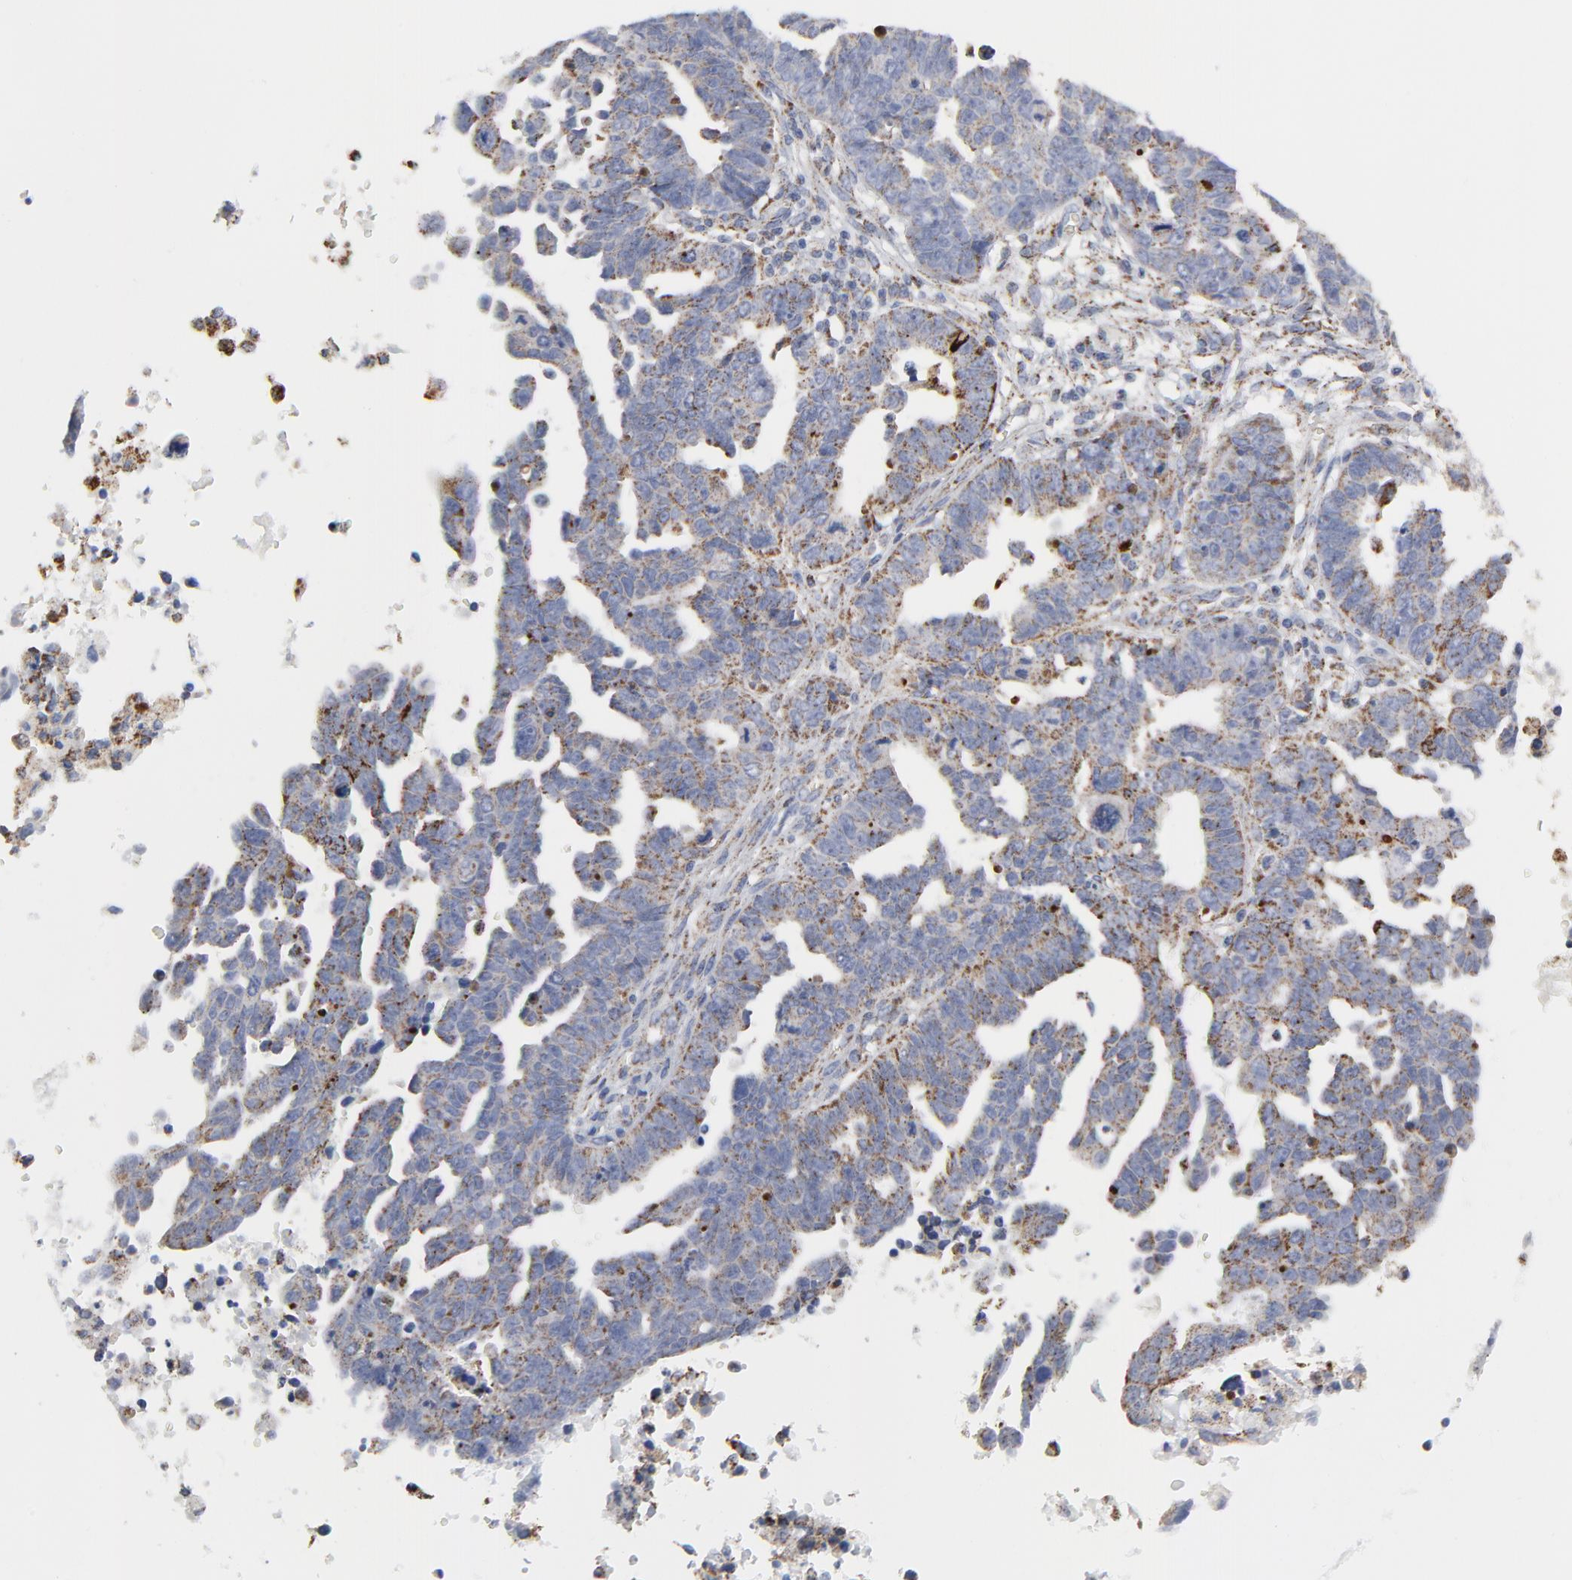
{"staining": {"intensity": "weak", "quantity": ">75%", "location": "cytoplasmic/membranous"}, "tissue": "ovarian cancer", "cell_type": "Tumor cells", "image_type": "cancer", "snomed": [{"axis": "morphology", "description": "Carcinoma, endometroid"}, {"axis": "morphology", "description": "Cystadenocarcinoma, serous, NOS"}, {"axis": "topography", "description": "Ovary"}], "caption": "DAB (3,3'-diaminobenzidine) immunohistochemical staining of ovarian cancer (endometroid carcinoma) exhibits weak cytoplasmic/membranous protein positivity in about >75% of tumor cells.", "gene": "TXNRD2", "patient": {"sex": "female", "age": 45}}